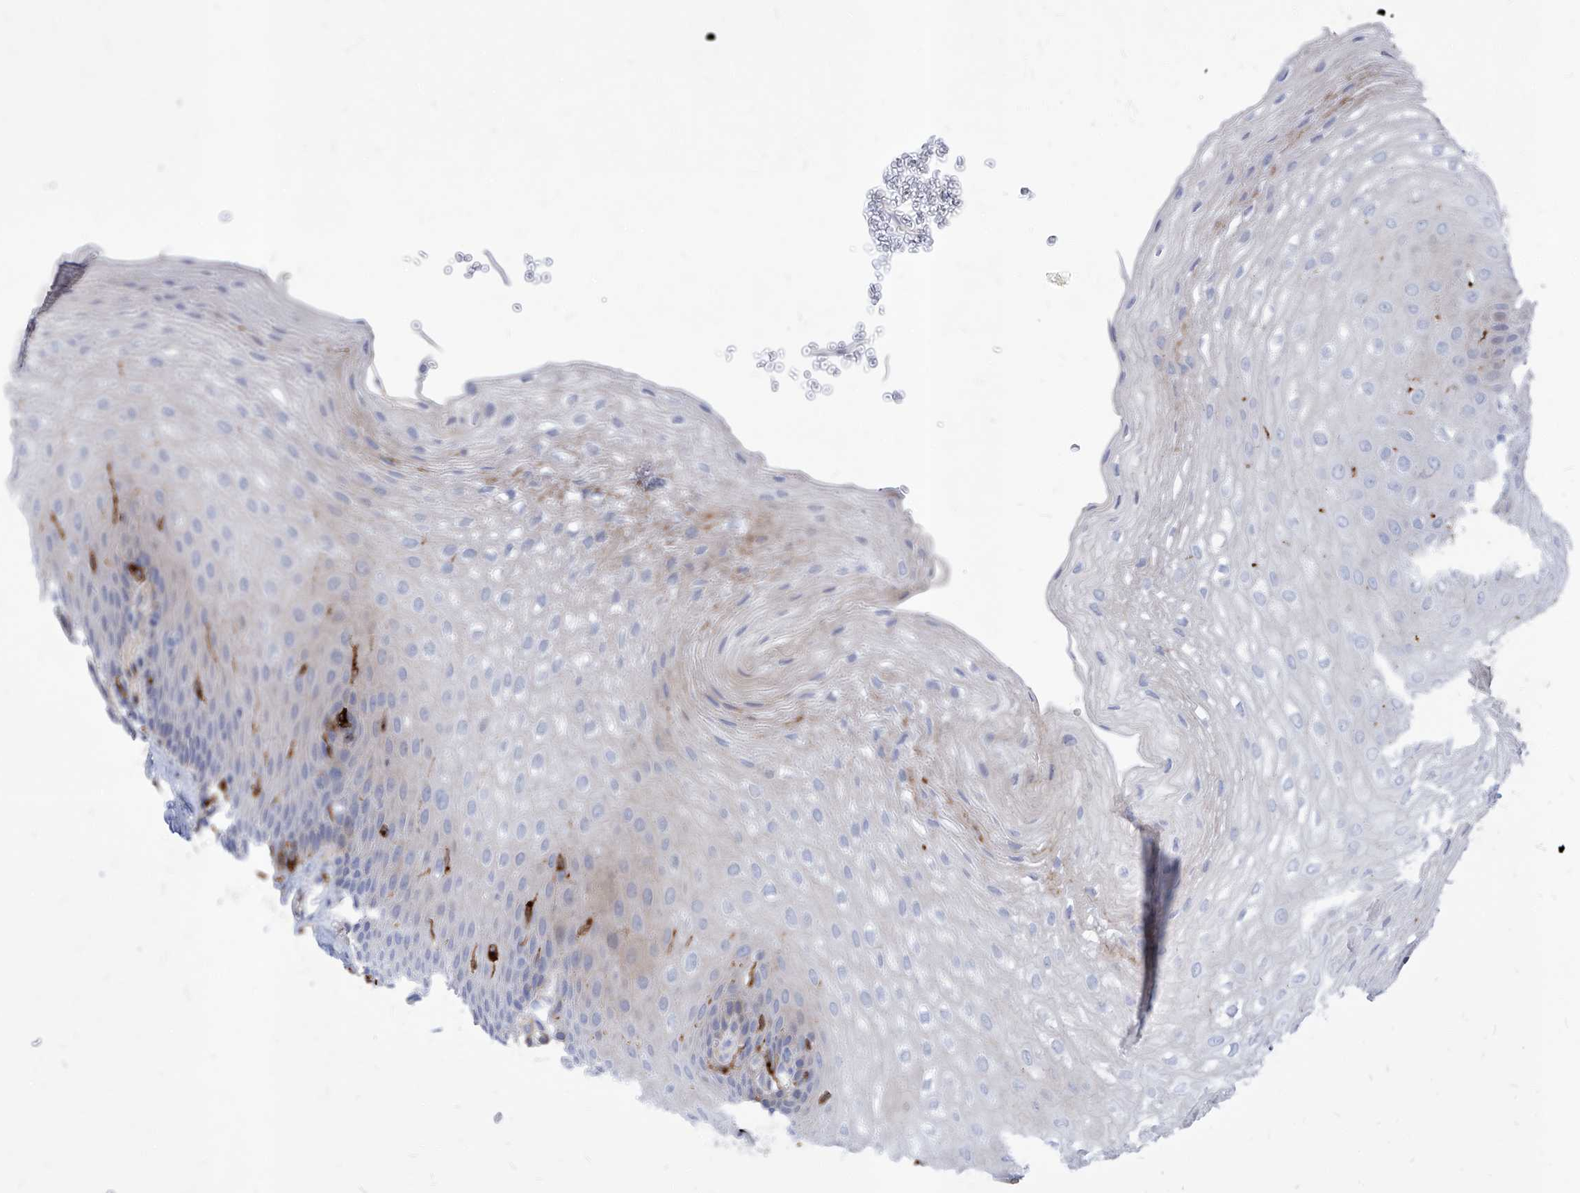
{"staining": {"intensity": "negative", "quantity": "none", "location": "none"}, "tissue": "esophagus", "cell_type": "Squamous epithelial cells", "image_type": "normal", "snomed": [{"axis": "morphology", "description": "Normal tissue, NOS"}, {"axis": "topography", "description": "Esophagus"}], "caption": "The immunohistochemistry histopathology image has no significant positivity in squamous epithelial cells of esophagus. Nuclei are stained in blue.", "gene": "UBOX5", "patient": {"sex": "female", "age": 66}}